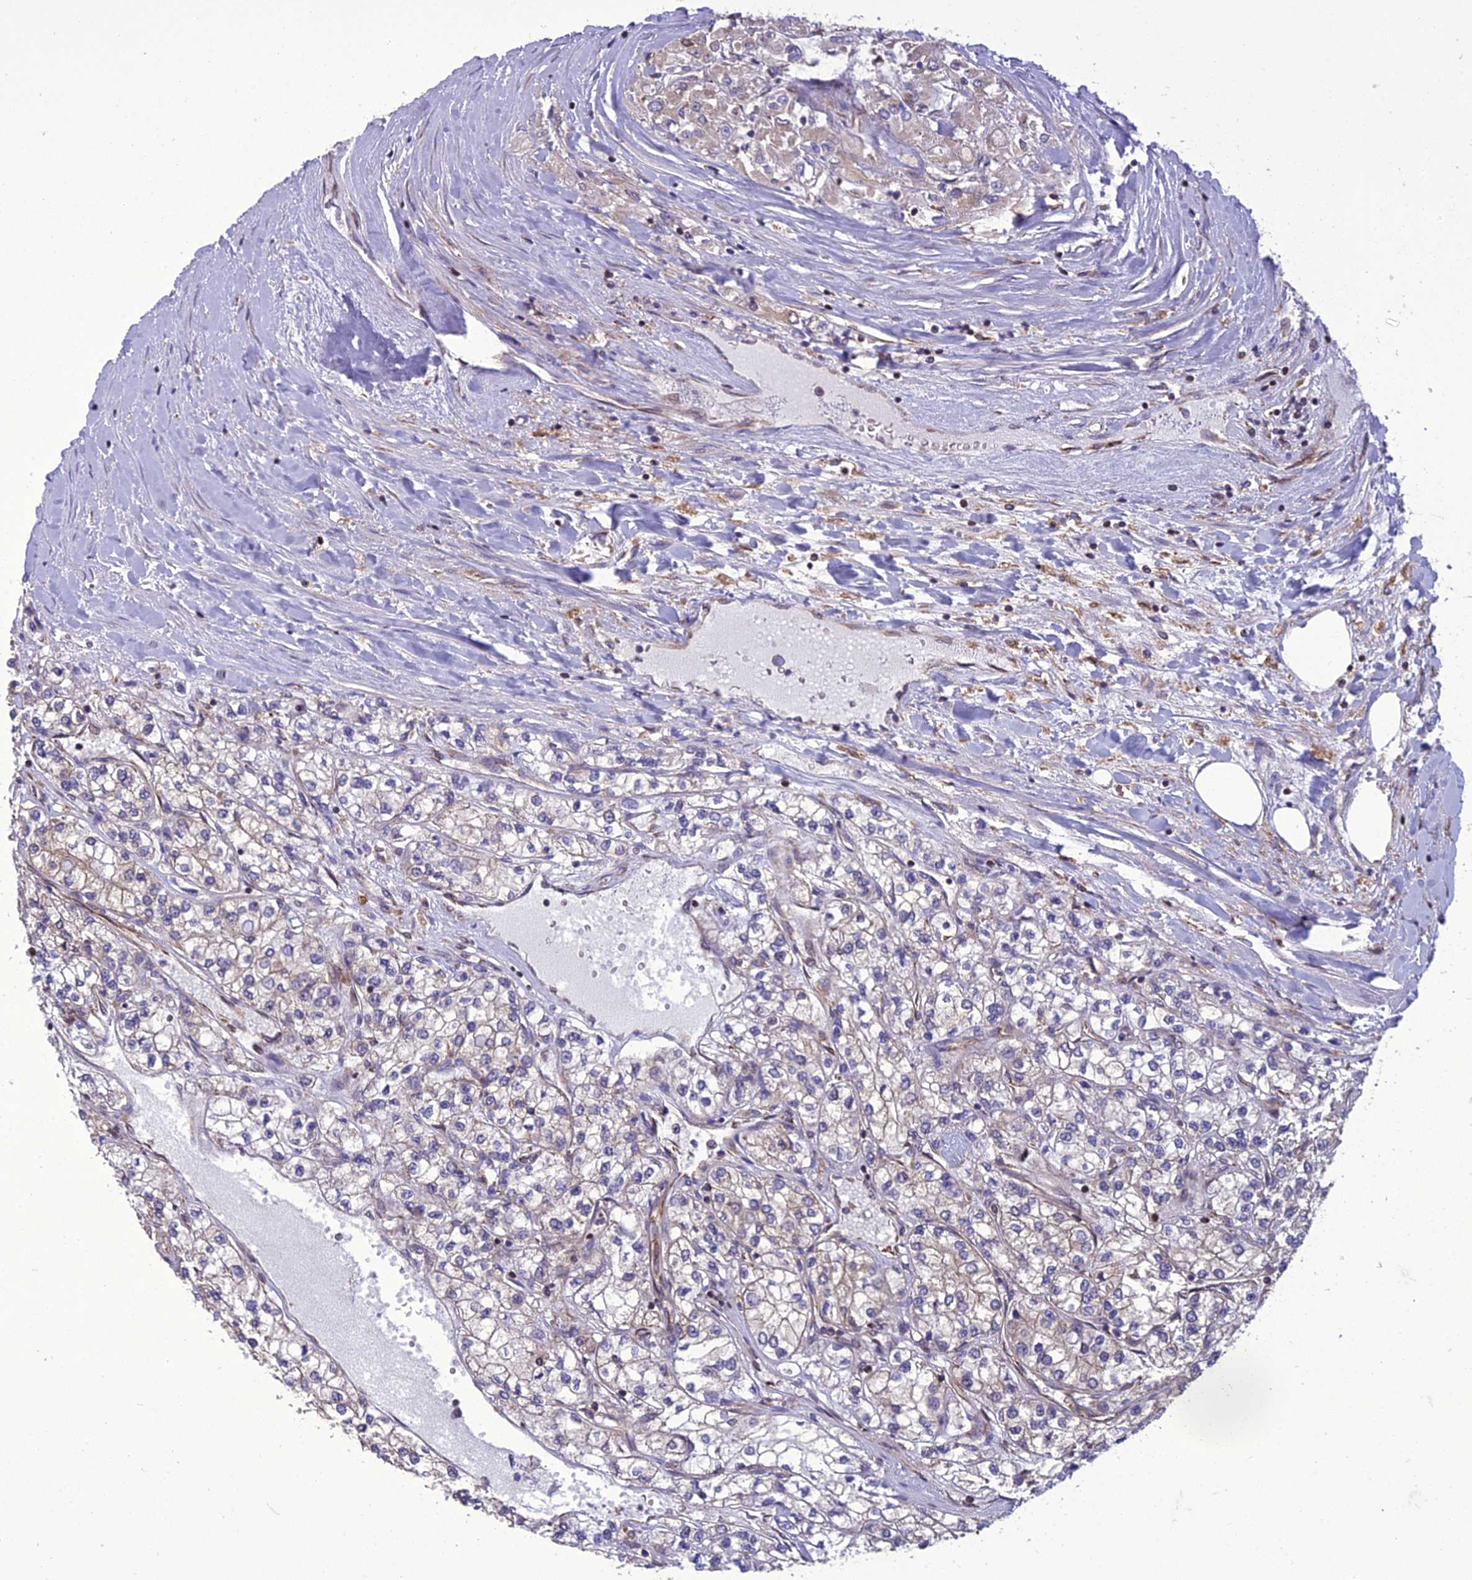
{"staining": {"intensity": "weak", "quantity": "<25%", "location": "cytoplasmic/membranous"}, "tissue": "renal cancer", "cell_type": "Tumor cells", "image_type": "cancer", "snomed": [{"axis": "morphology", "description": "Adenocarcinoma, NOS"}, {"axis": "topography", "description": "Kidney"}], "caption": "Tumor cells are negative for brown protein staining in renal adenocarcinoma.", "gene": "GIMAP1", "patient": {"sex": "male", "age": 80}}